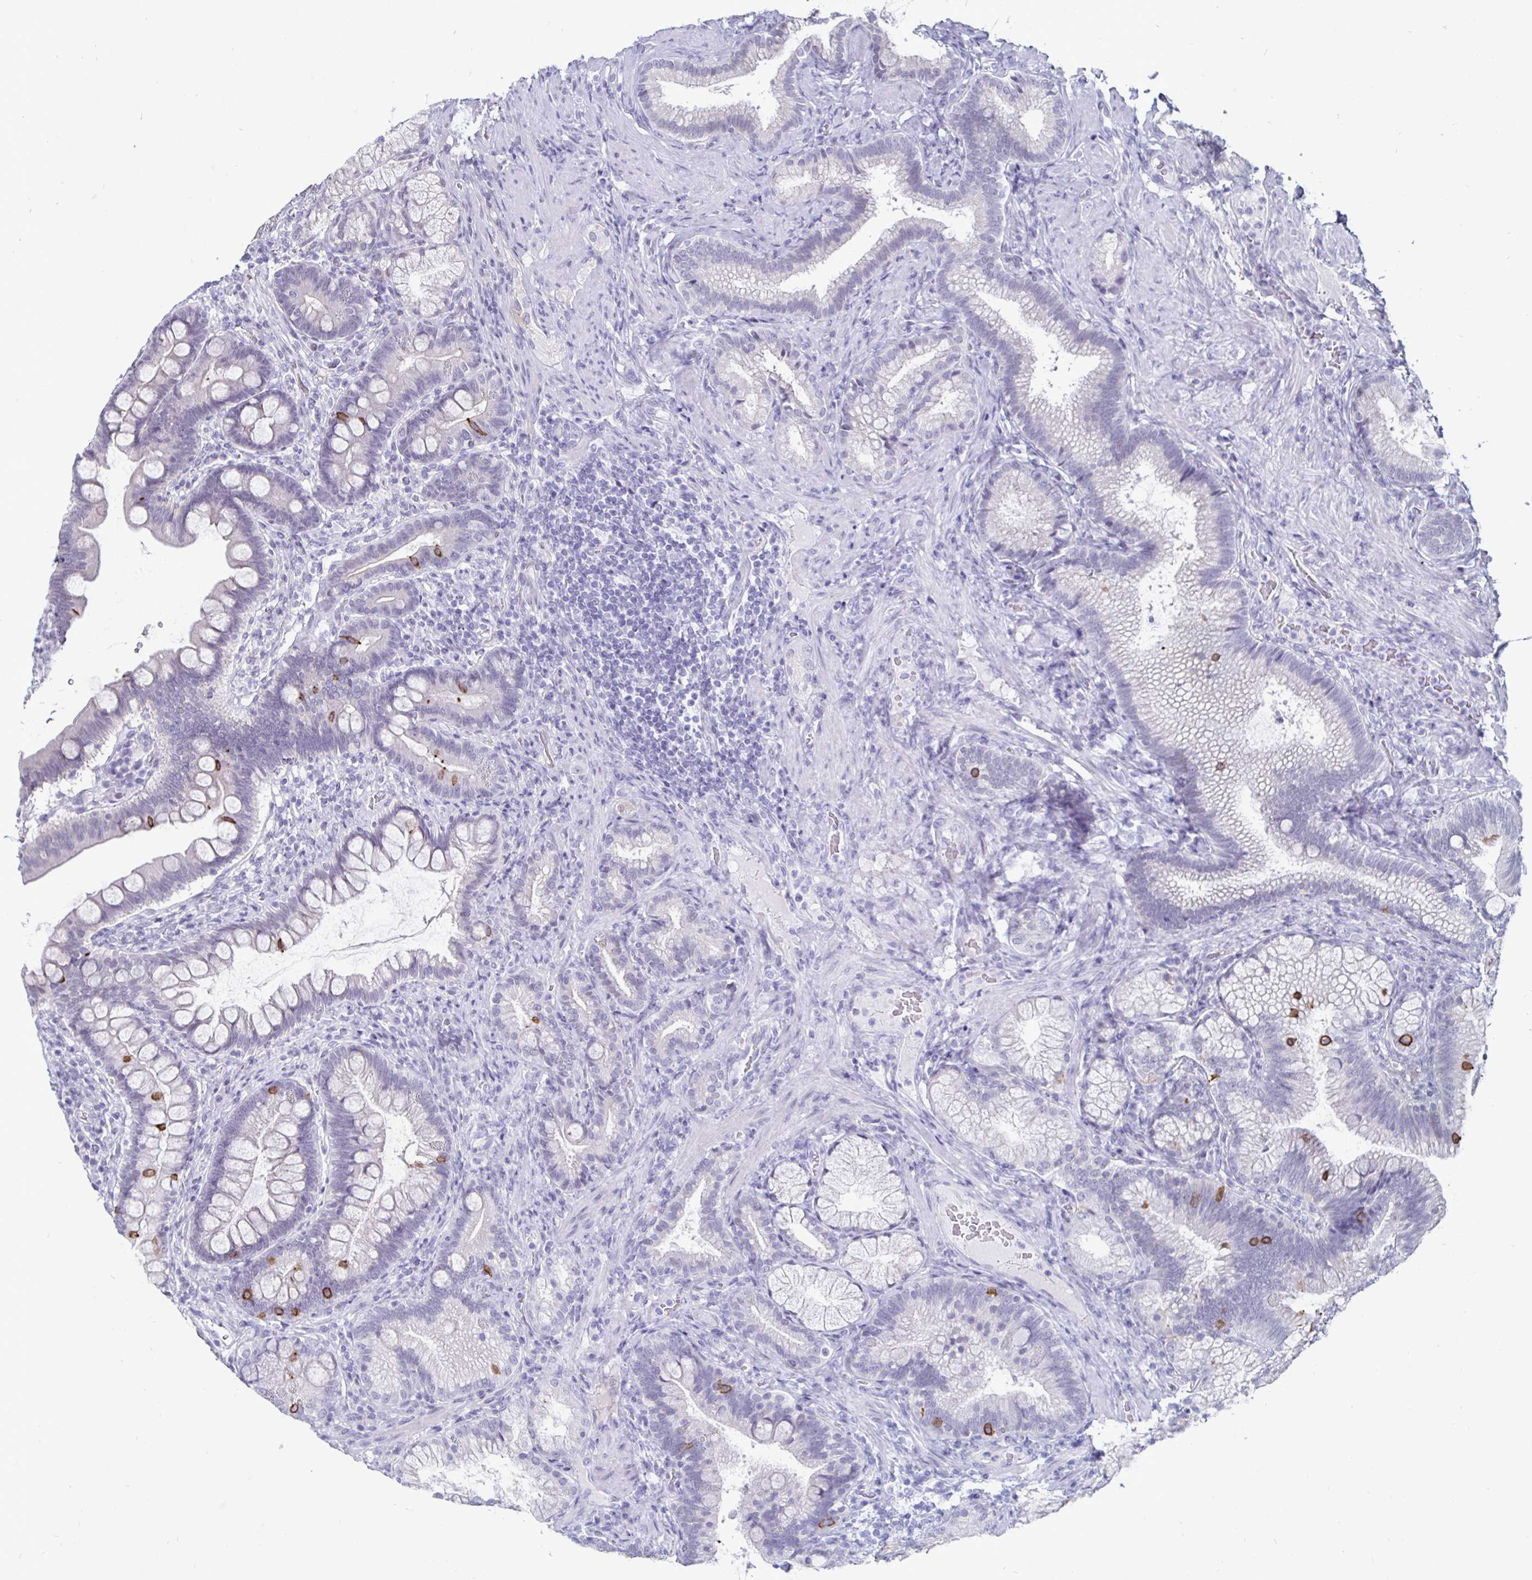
{"staining": {"intensity": "moderate", "quantity": "<25%", "location": "cytoplasmic/membranous"}, "tissue": "duodenum", "cell_type": "Glandular cells", "image_type": "normal", "snomed": [{"axis": "morphology", "description": "Normal tissue, NOS"}, {"axis": "topography", "description": "Pancreas"}, {"axis": "topography", "description": "Duodenum"}], "caption": "A high-resolution histopathology image shows IHC staining of benign duodenum, which demonstrates moderate cytoplasmic/membranous staining in about <25% of glandular cells.", "gene": "OOSP2", "patient": {"sex": "male", "age": 59}}